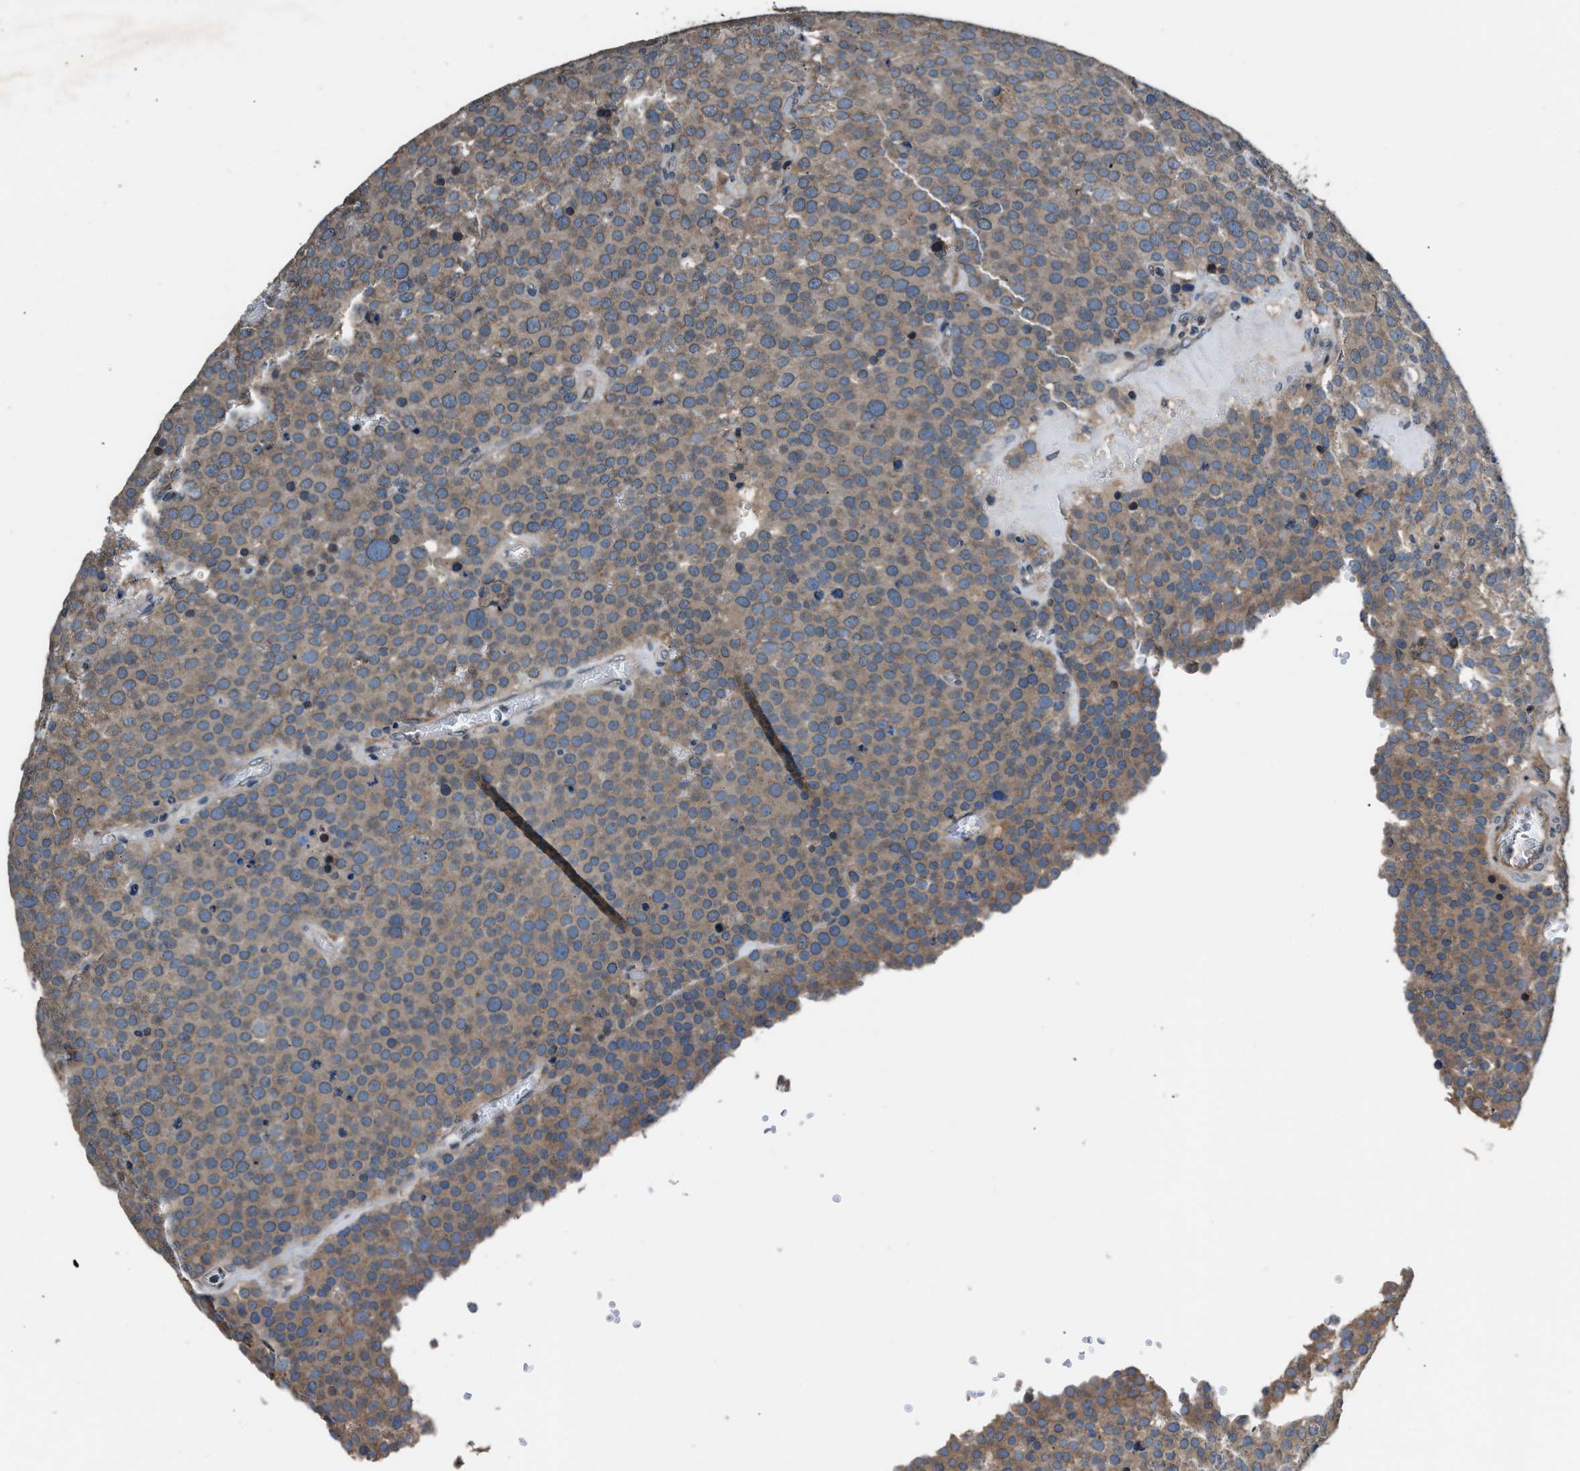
{"staining": {"intensity": "moderate", "quantity": ">75%", "location": "cytoplasmic/membranous"}, "tissue": "testis cancer", "cell_type": "Tumor cells", "image_type": "cancer", "snomed": [{"axis": "morphology", "description": "Normal tissue, NOS"}, {"axis": "morphology", "description": "Seminoma, NOS"}, {"axis": "topography", "description": "Testis"}], "caption": "Protein positivity by immunohistochemistry exhibits moderate cytoplasmic/membranous staining in about >75% of tumor cells in testis cancer (seminoma).", "gene": "TNRC18", "patient": {"sex": "male", "age": 71}}